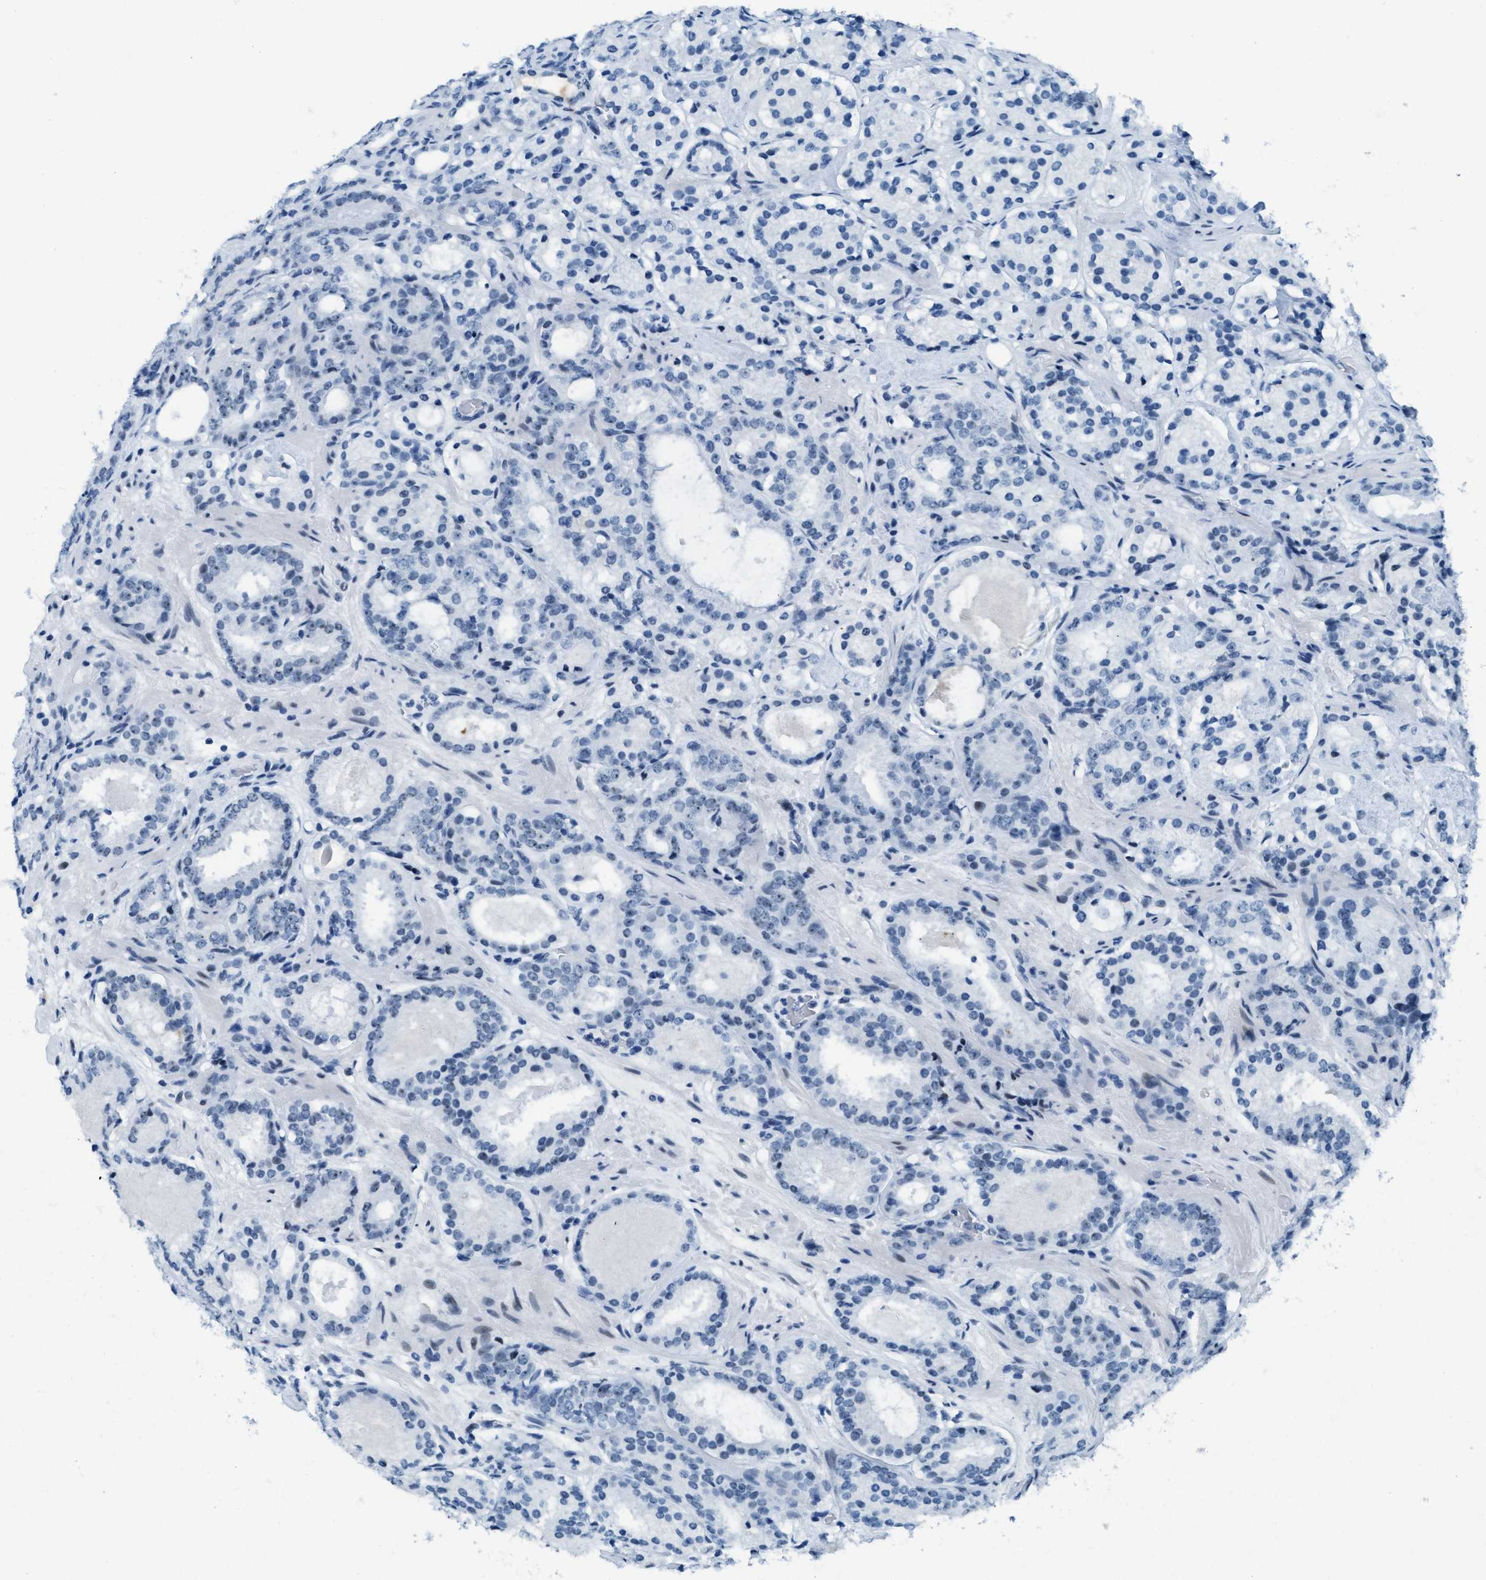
{"staining": {"intensity": "moderate", "quantity": "<25%", "location": "cytoplasmic/membranous"}, "tissue": "prostate cancer", "cell_type": "Tumor cells", "image_type": "cancer", "snomed": [{"axis": "morphology", "description": "Adenocarcinoma, Low grade"}, {"axis": "topography", "description": "Prostate"}], "caption": "Immunohistochemistry photomicrograph of neoplastic tissue: prostate cancer stained using immunohistochemistry (IHC) exhibits low levels of moderate protein expression localized specifically in the cytoplasmic/membranous of tumor cells, appearing as a cytoplasmic/membranous brown color.", "gene": "PLA2G2A", "patient": {"sex": "male", "age": 69}}